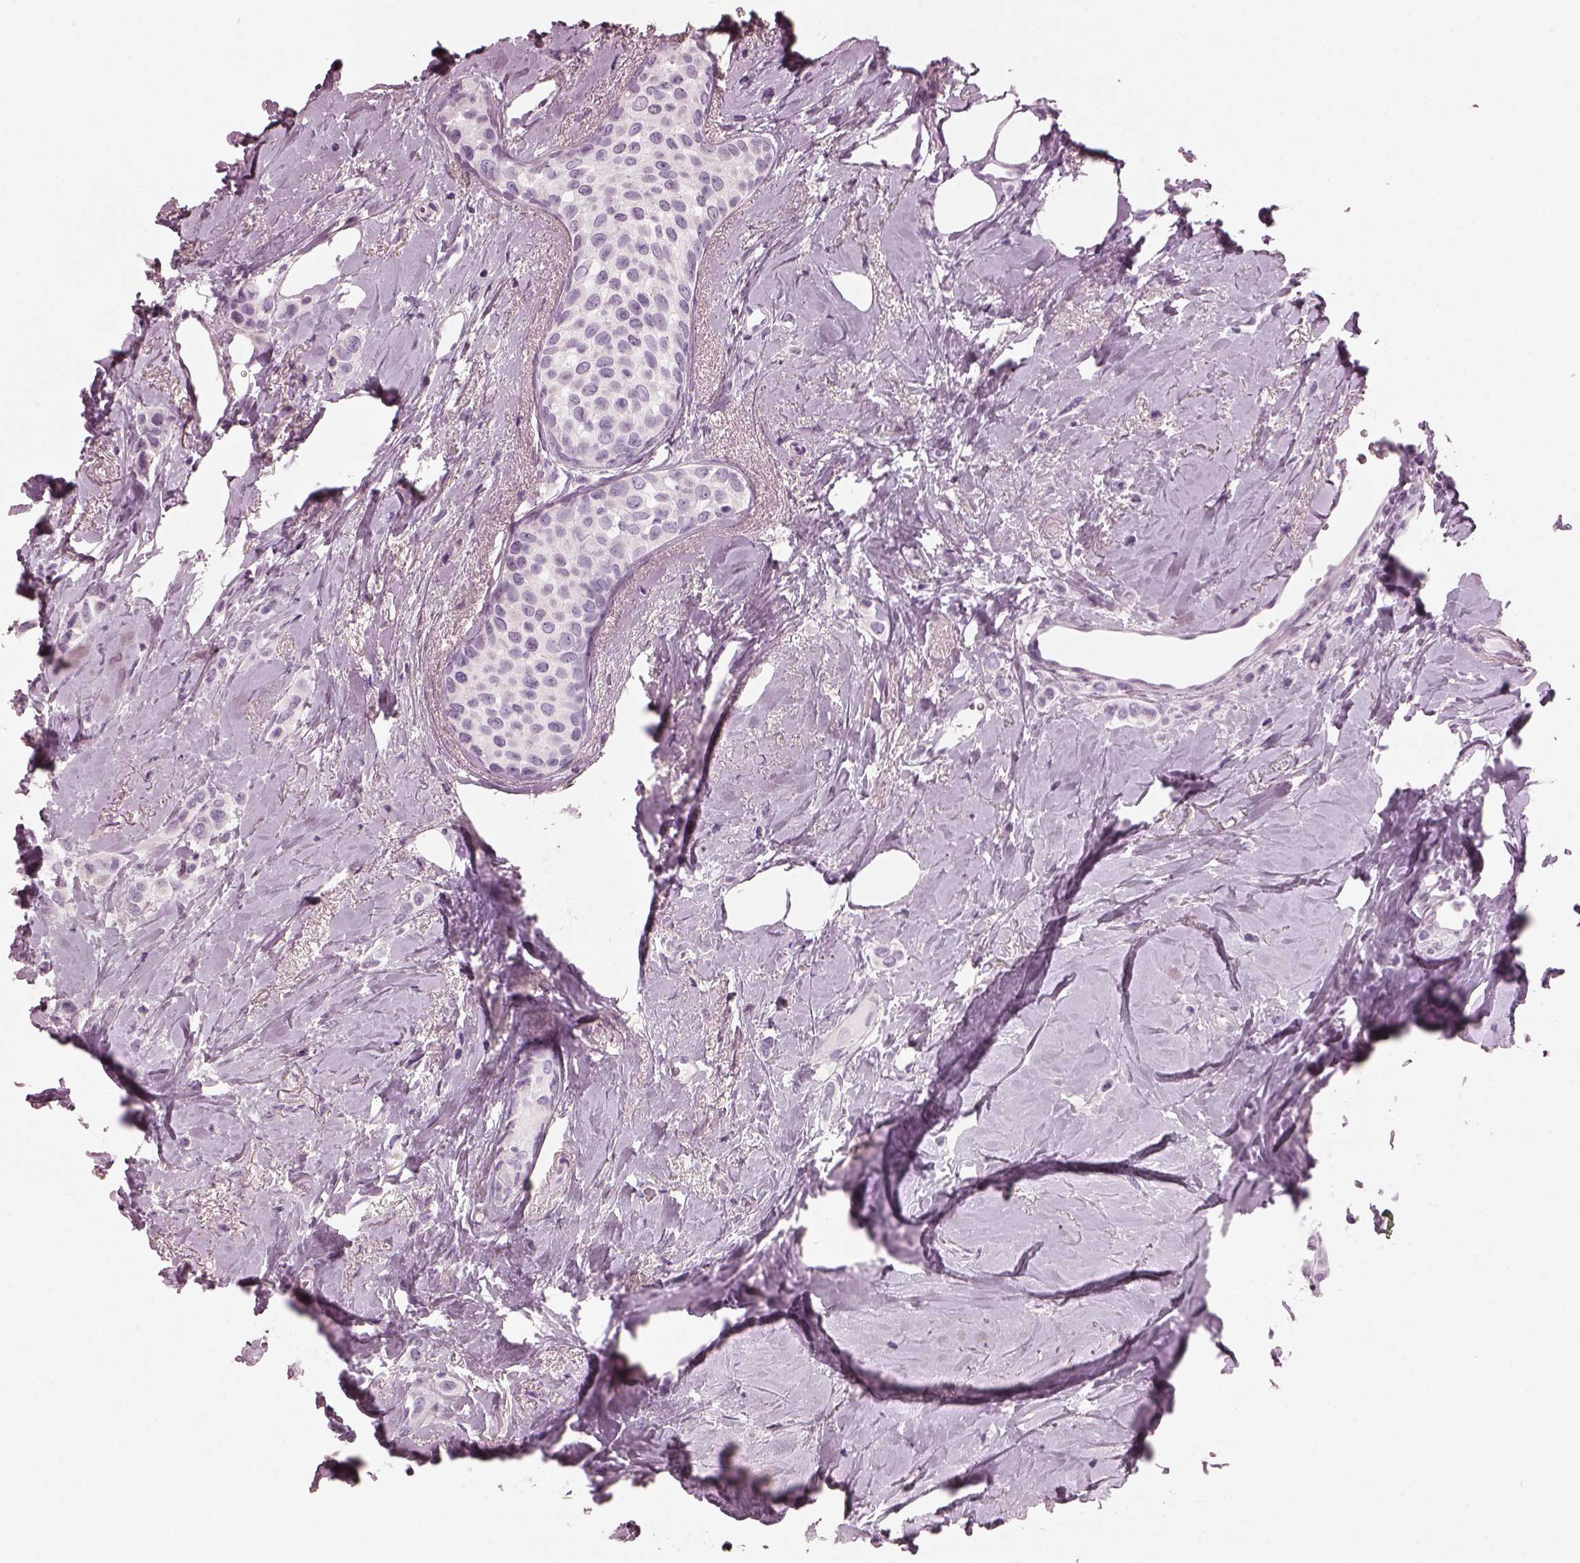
{"staining": {"intensity": "negative", "quantity": "none", "location": "none"}, "tissue": "breast cancer", "cell_type": "Tumor cells", "image_type": "cancer", "snomed": [{"axis": "morphology", "description": "Lobular carcinoma"}, {"axis": "topography", "description": "Breast"}], "caption": "Tumor cells are negative for brown protein staining in breast cancer.", "gene": "HYDIN", "patient": {"sex": "female", "age": 66}}